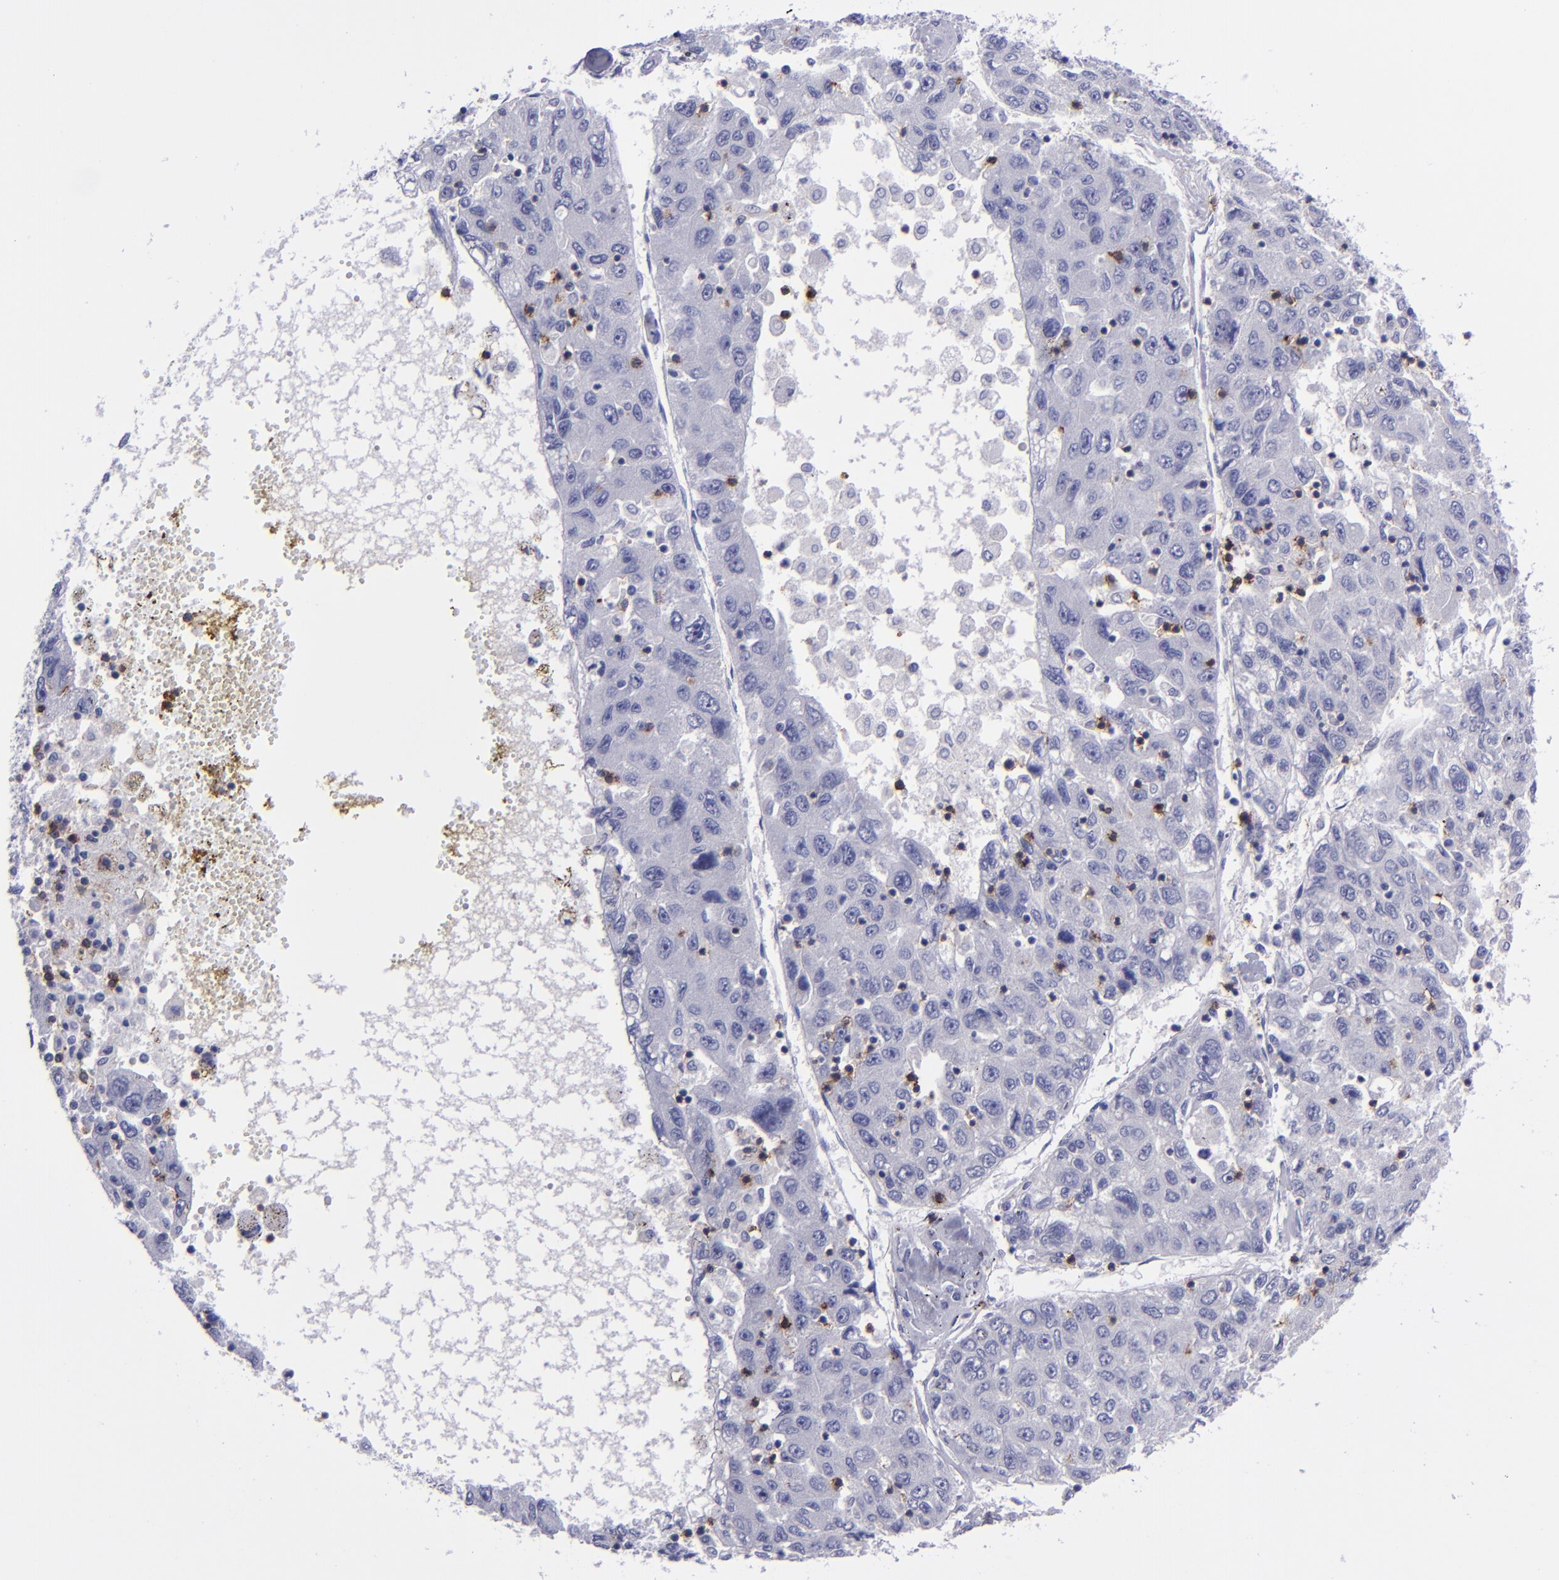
{"staining": {"intensity": "negative", "quantity": "none", "location": "none"}, "tissue": "liver cancer", "cell_type": "Tumor cells", "image_type": "cancer", "snomed": [{"axis": "morphology", "description": "Carcinoma, Hepatocellular, NOS"}, {"axis": "topography", "description": "Liver"}], "caption": "There is no significant expression in tumor cells of liver cancer. The staining is performed using DAB (3,3'-diaminobenzidine) brown chromogen with nuclei counter-stained in using hematoxylin.", "gene": "CD6", "patient": {"sex": "male", "age": 49}}